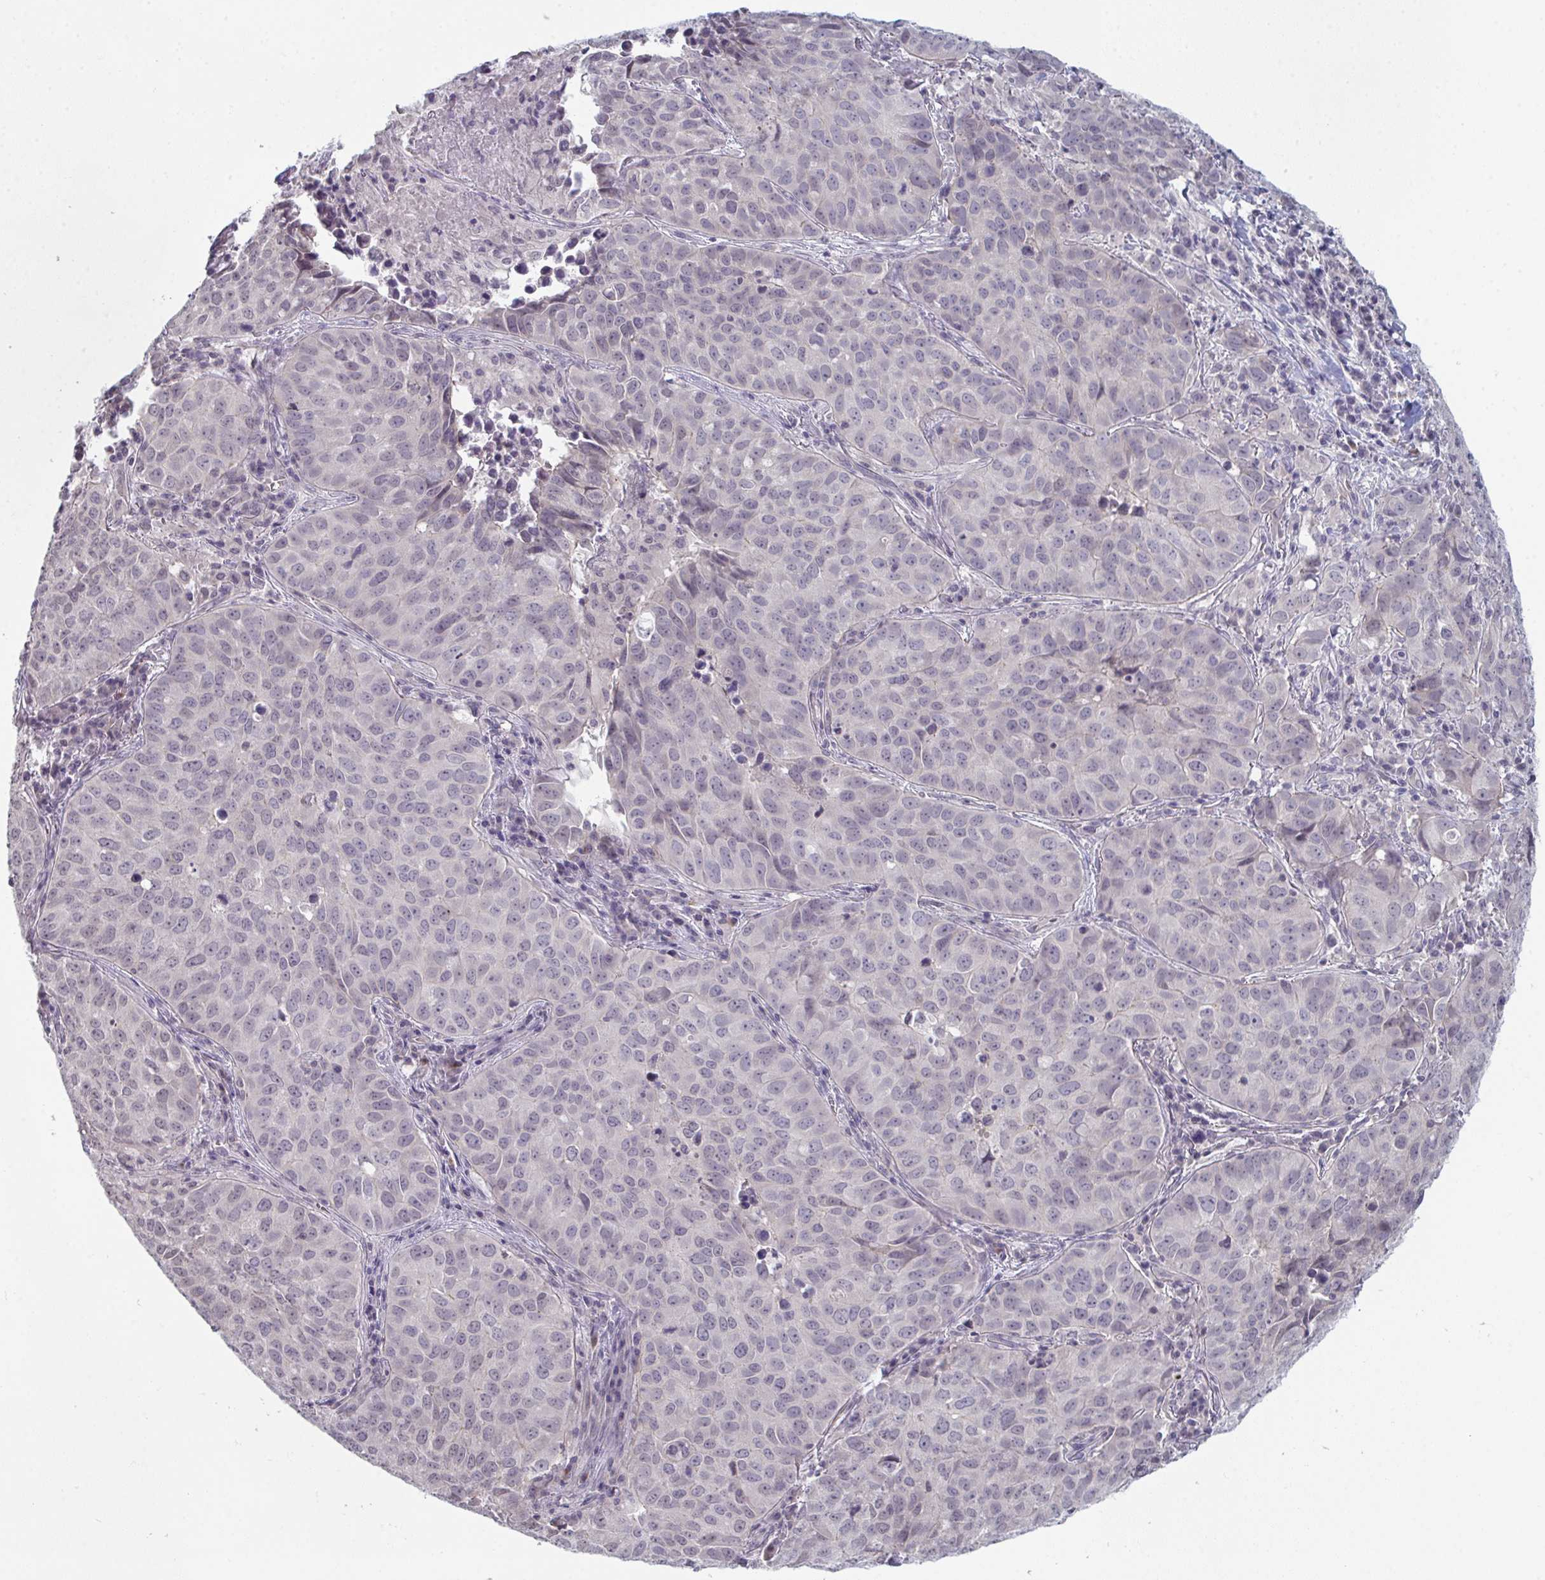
{"staining": {"intensity": "negative", "quantity": "none", "location": "none"}, "tissue": "lung cancer", "cell_type": "Tumor cells", "image_type": "cancer", "snomed": [{"axis": "morphology", "description": "Adenocarcinoma, NOS"}, {"axis": "topography", "description": "Lung"}], "caption": "There is no significant staining in tumor cells of lung cancer (adenocarcinoma).", "gene": "ZNF214", "patient": {"sex": "female", "age": 50}}